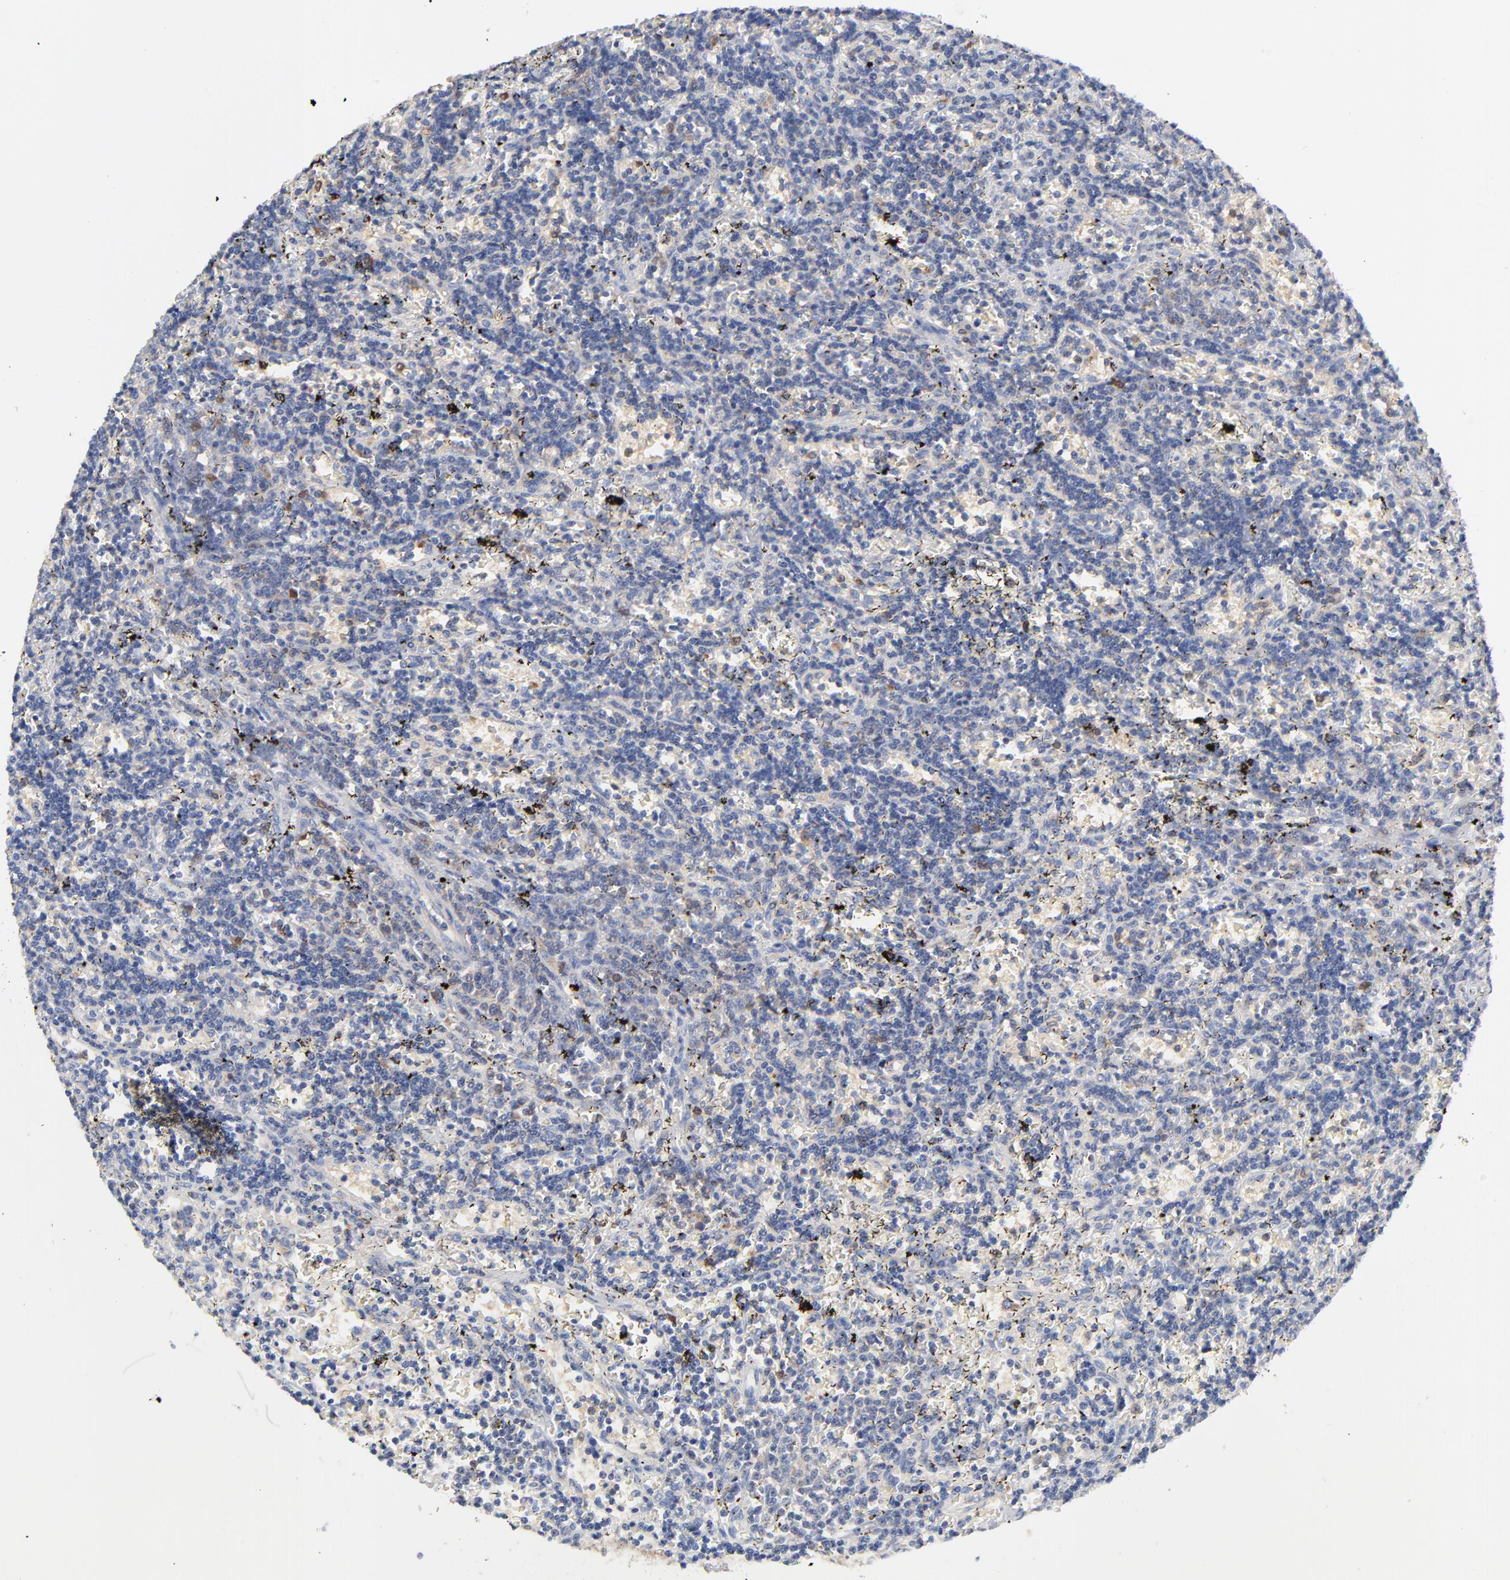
{"staining": {"intensity": "weak", "quantity": "<25%", "location": "cytoplasmic/membranous"}, "tissue": "lymphoma", "cell_type": "Tumor cells", "image_type": "cancer", "snomed": [{"axis": "morphology", "description": "Malignant lymphoma, non-Hodgkin's type, Low grade"}, {"axis": "topography", "description": "Spleen"}], "caption": "Immunohistochemistry histopathology image of neoplastic tissue: human low-grade malignant lymphoma, non-Hodgkin's type stained with DAB (3,3'-diaminobenzidine) reveals no significant protein positivity in tumor cells.", "gene": "CAB39L", "patient": {"sex": "male", "age": 60}}